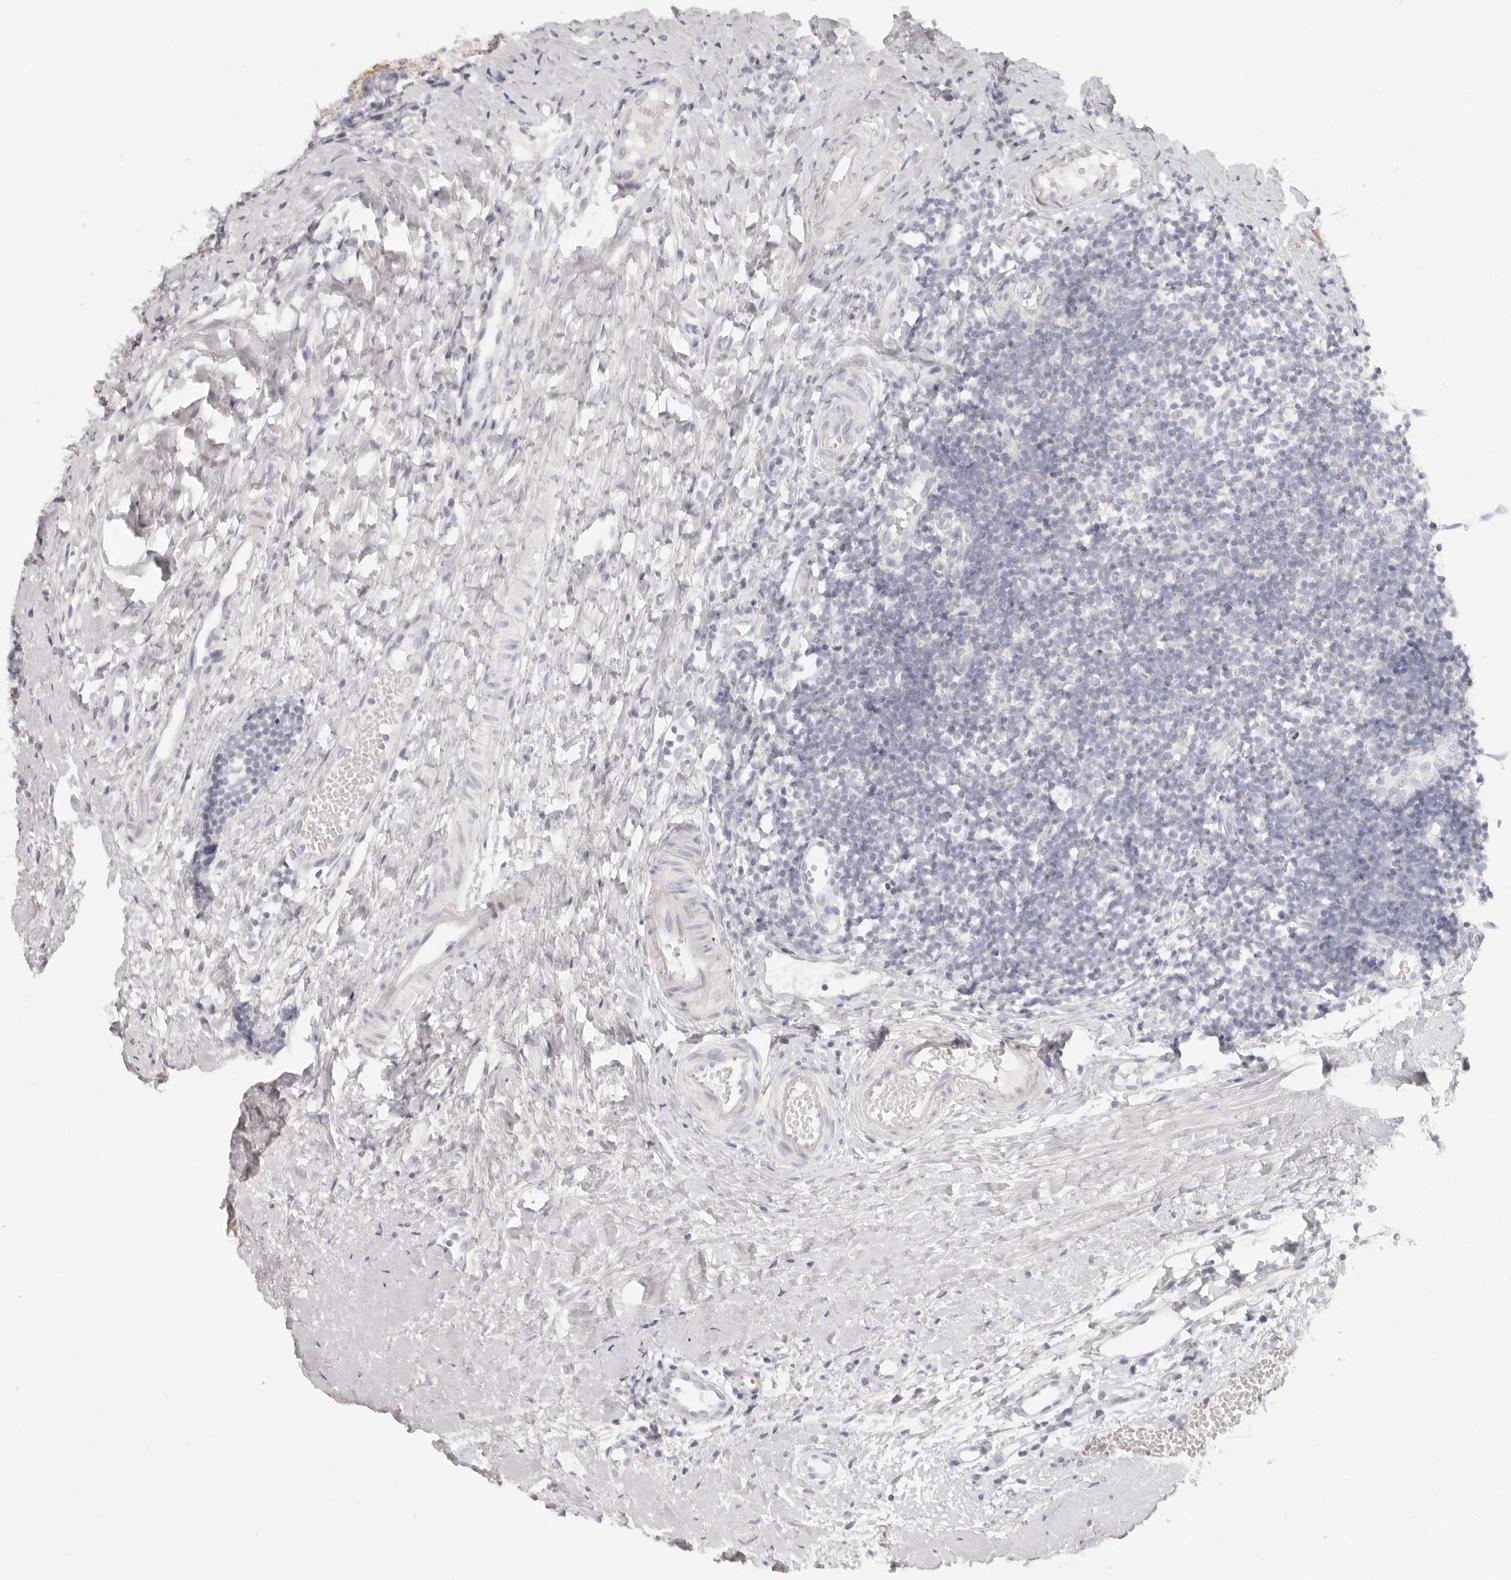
{"staining": {"intensity": "negative", "quantity": "none", "location": "none"}, "tissue": "tonsil", "cell_type": "Germinal center cells", "image_type": "normal", "snomed": [{"axis": "morphology", "description": "Normal tissue, NOS"}, {"axis": "topography", "description": "Tonsil"}], "caption": "This is an IHC histopathology image of benign tonsil. There is no staining in germinal center cells.", "gene": "RXFP1", "patient": {"sex": "female", "age": 19}}